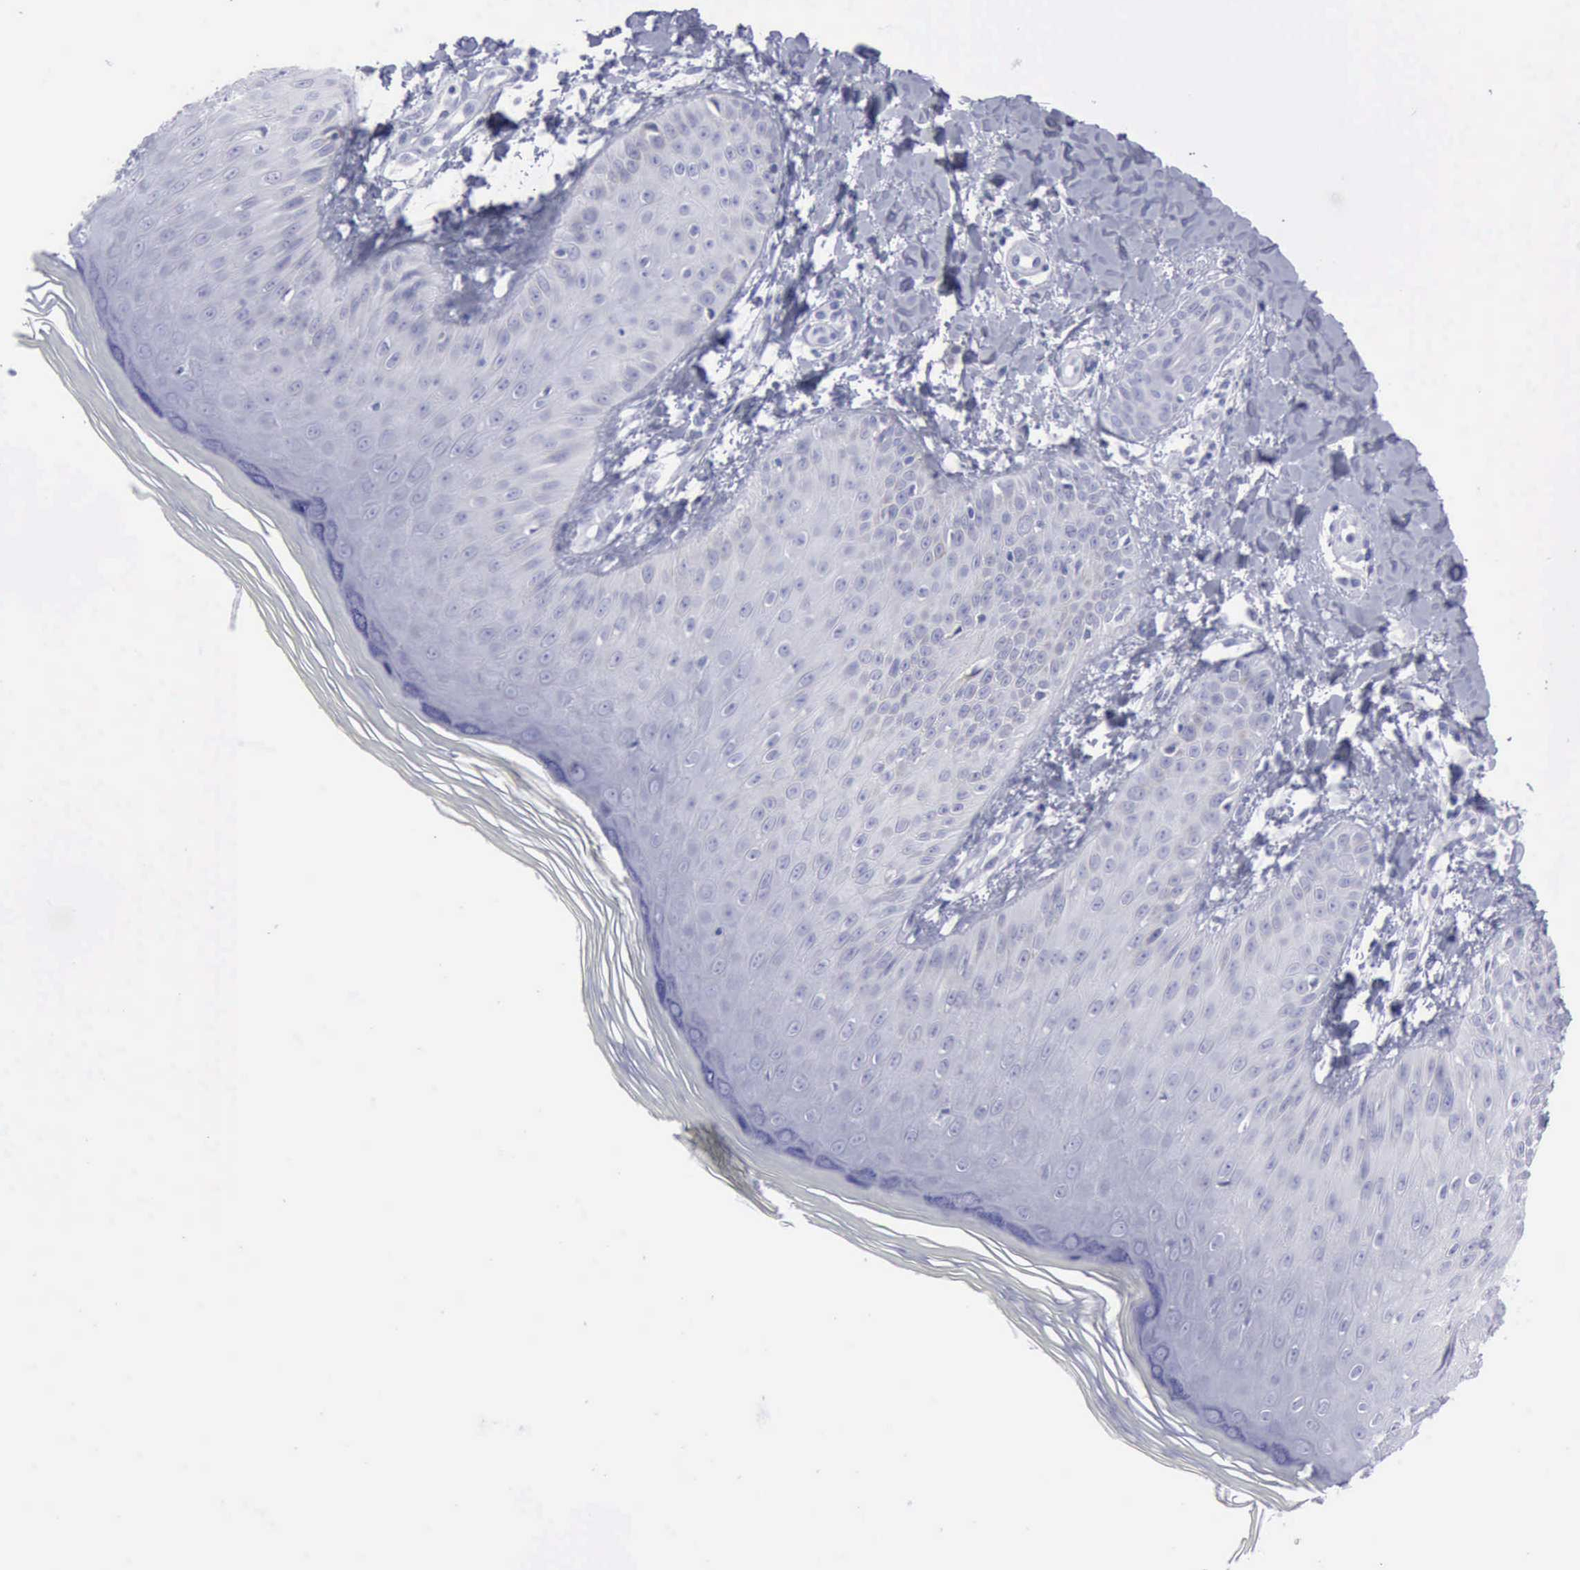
{"staining": {"intensity": "negative", "quantity": "none", "location": "none"}, "tissue": "skin", "cell_type": "Epidermal cells", "image_type": "normal", "snomed": [{"axis": "morphology", "description": "Normal tissue, NOS"}, {"axis": "morphology", "description": "Inflammation, NOS"}, {"axis": "topography", "description": "Soft tissue"}, {"axis": "topography", "description": "Anal"}], "caption": "Normal skin was stained to show a protein in brown. There is no significant staining in epidermal cells. (DAB immunohistochemistry with hematoxylin counter stain).", "gene": "KRT13", "patient": {"sex": "female", "age": 15}}